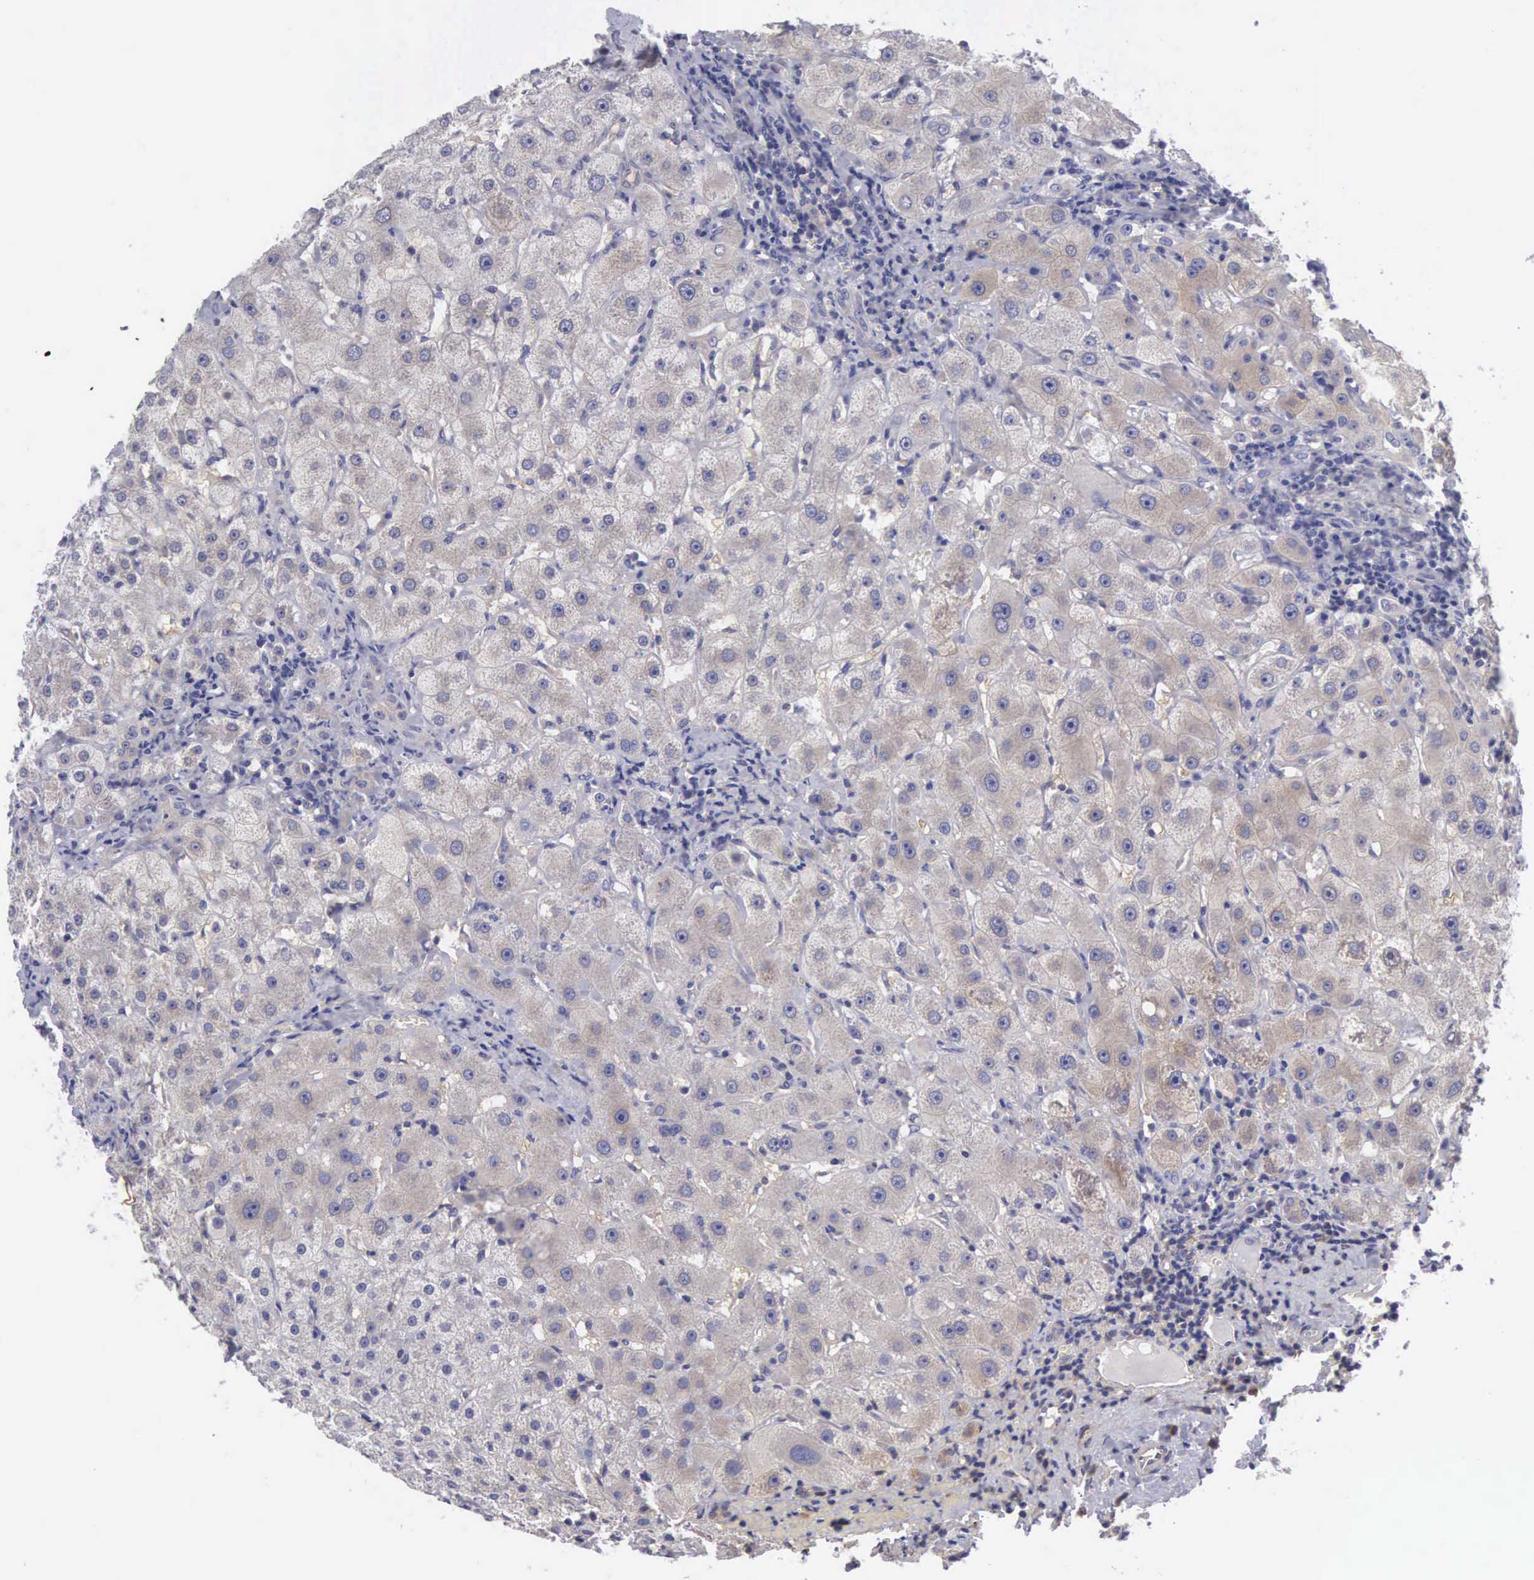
{"staining": {"intensity": "negative", "quantity": "none", "location": "none"}, "tissue": "liver", "cell_type": "Cholangiocytes", "image_type": "normal", "snomed": [{"axis": "morphology", "description": "Normal tissue, NOS"}, {"axis": "topography", "description": "Liver"}], "caption": "The micrograph shows no staining of cholangiocytes in benign liver.", "gene": "SLITRK4", "patient": {"sex": "female", "age": 79}}